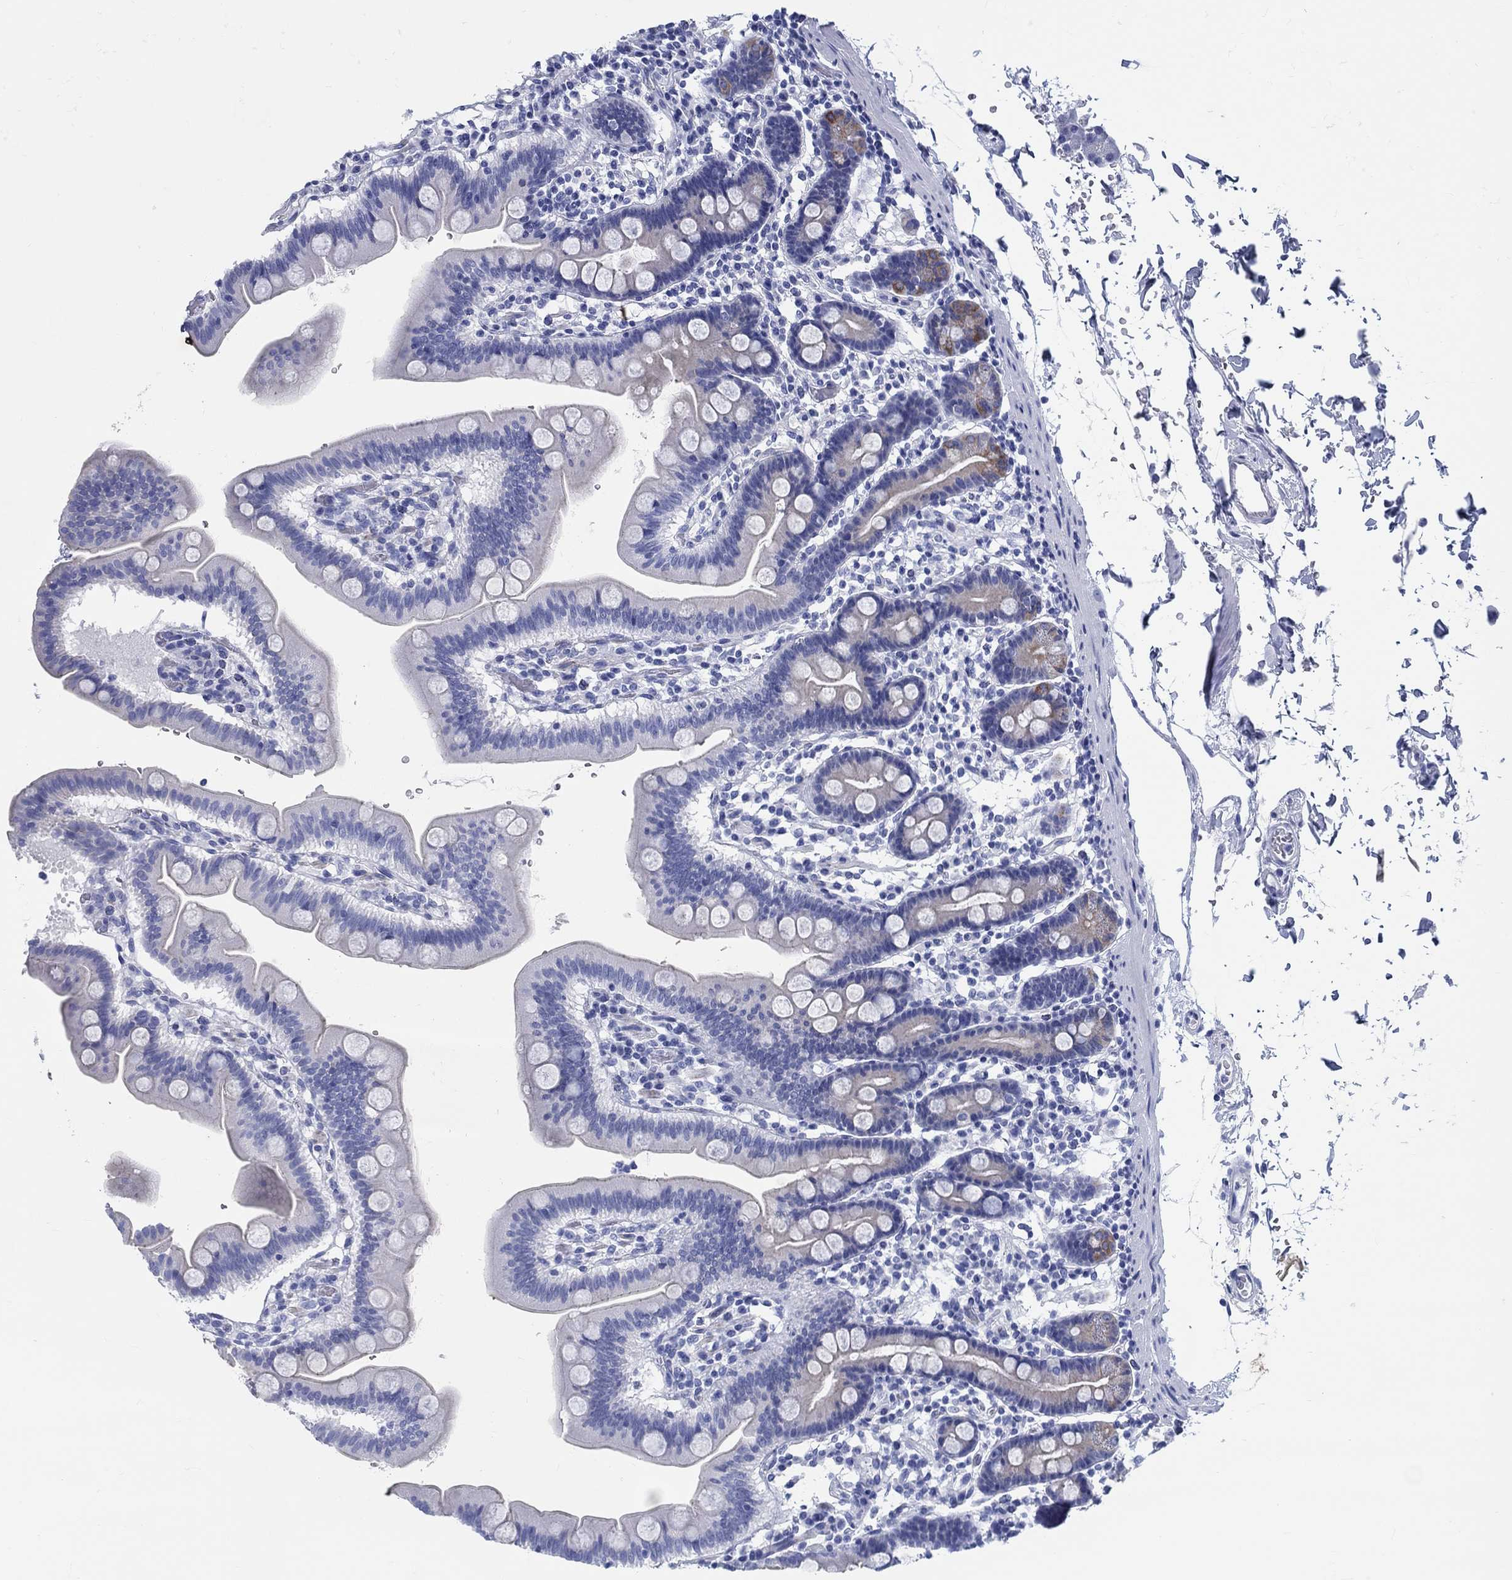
{"staining": {"intensity": "moderate", "quantity": "<25%", "location": "cytoplasmic/membranous"}, "tissue": "duodenum", "cell_type": "Glandular cells", "image_type": "normal", "snomed": [{"axis": "morphology", "description": "Normal tissue, NOS"}, {"axis": "topography", "description": "Duodenum"}], "caption": "Immunohistochemical staining of normal duodenum shows low levels of moderate cytoplasmic/membranous staining in approximately <25% of glandular cells. (IHC, brightfield microscopy, high magnification).", "gene": "RD3L", "patient": {"sex": "male", "age": 59}}